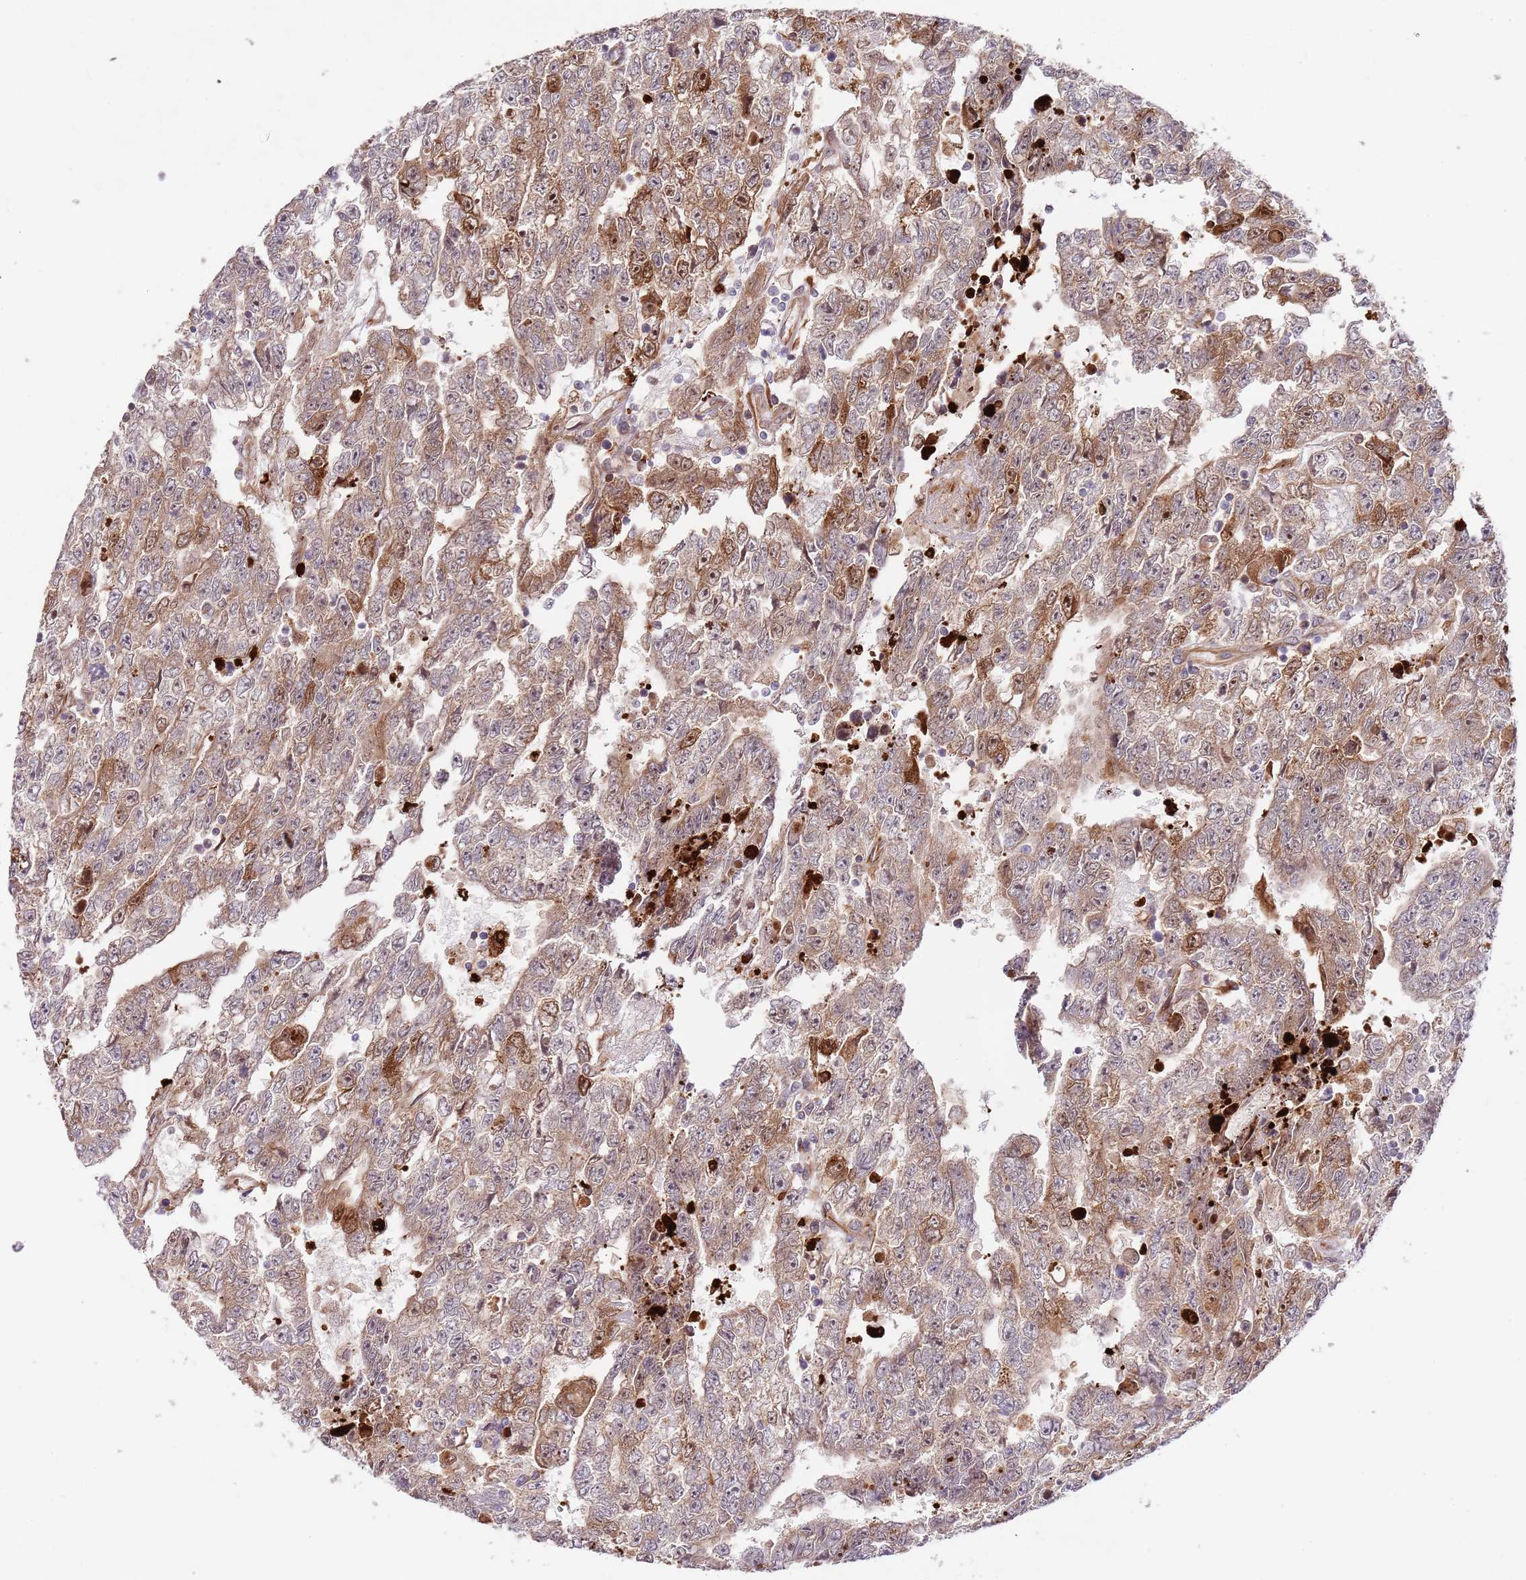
{"staining": {"intensity": "moderate", "quantity": ">75%", "location": "cytoplasmic/membranous,nuclear"}, "tissue": "testis cancer", "cell_type": "Tumor cells", "image_type": "cancer", "snomed": [{"axis": "morphology", "description": "Carcinoma, Embryonal, NOS"}, {"axis": "topography", "description": "Testis"}], "caption": "This is an image of immunohistochemistry (IHC) staining of testis cancer, which shows moderate expression in the cytoplasmic/membranous and nuclear of tumor cells.", "gene": "NEK3", "patient": {"sex": "male", "age": 25}}